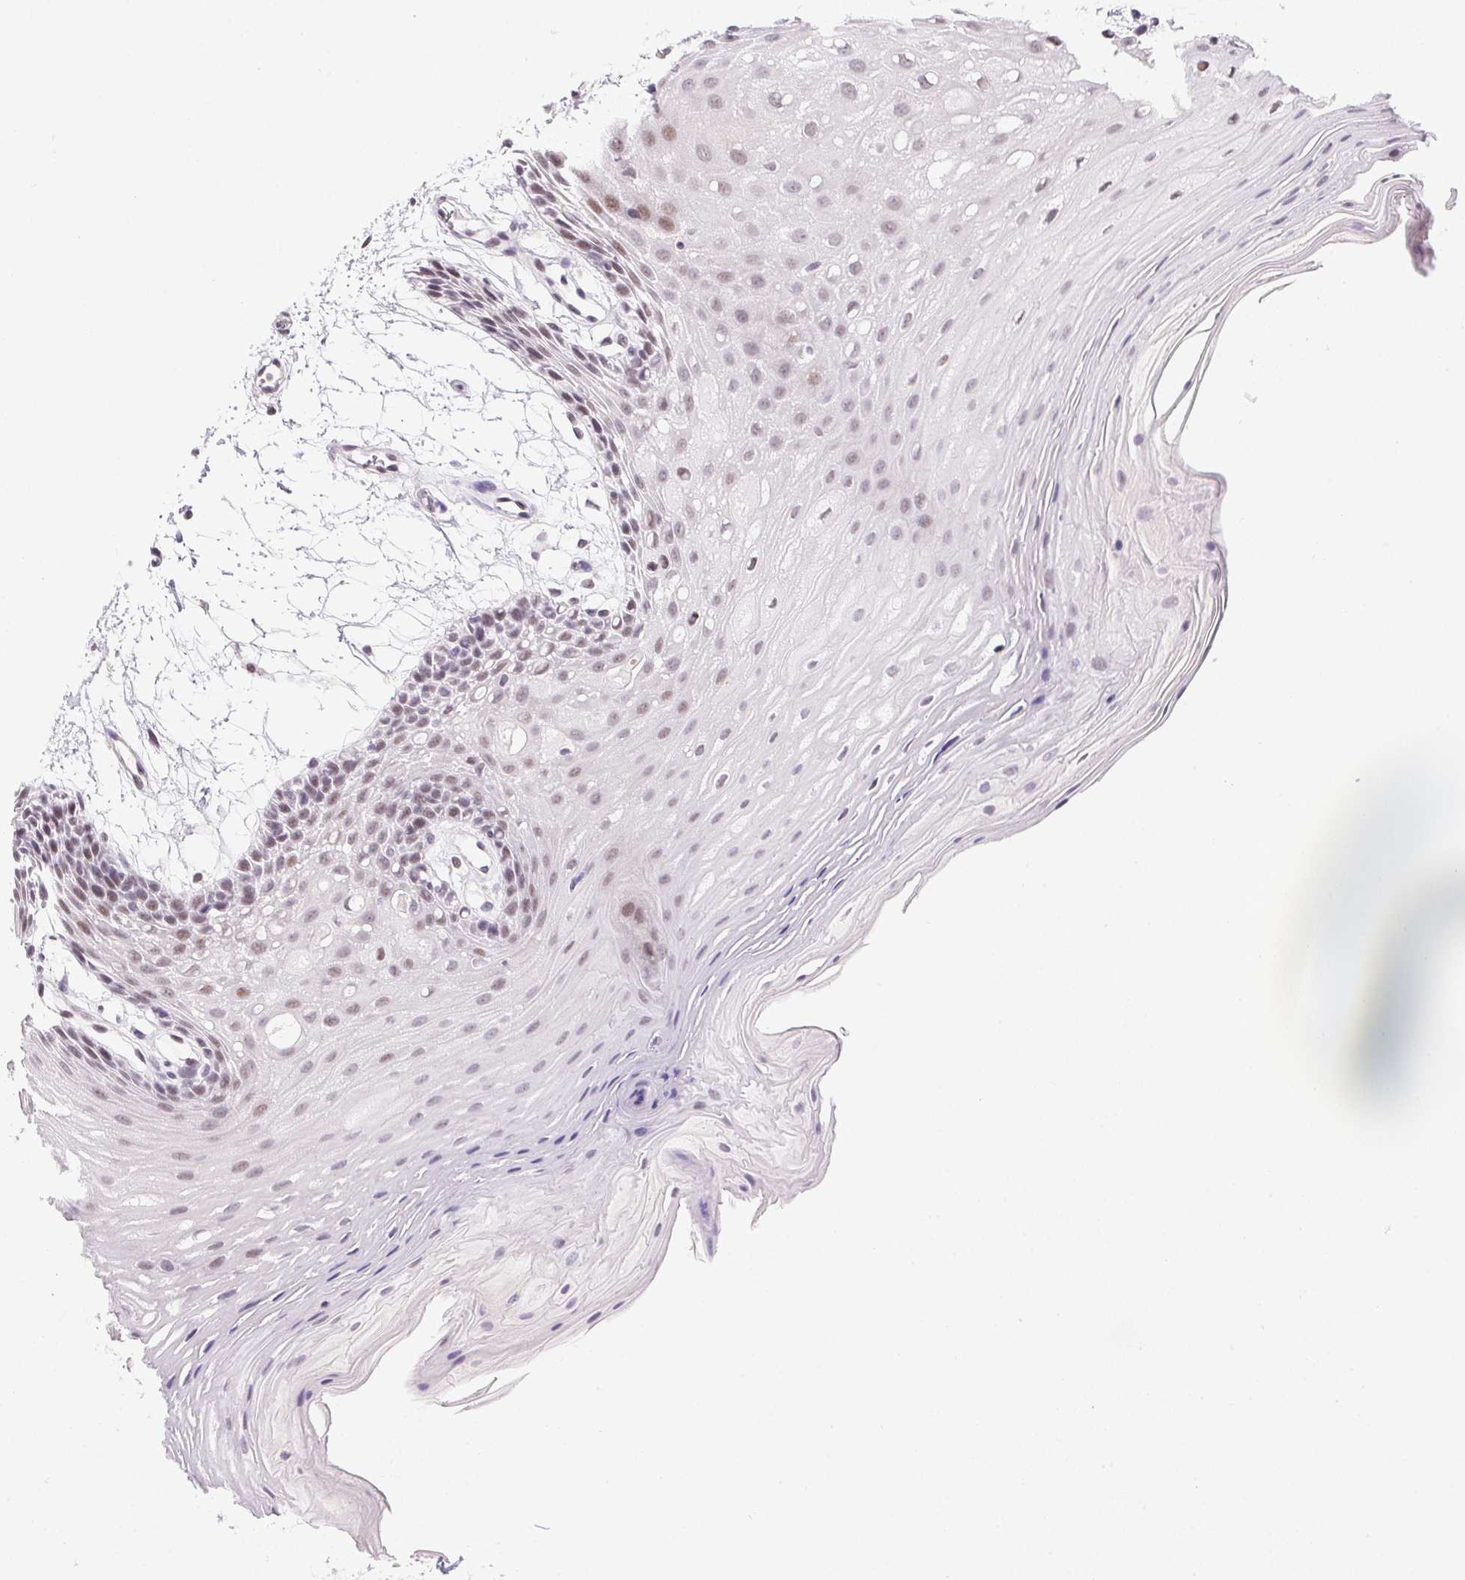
{"staining": {"intensity": "weak", "quantity": "<25%", "location": "nuclear"}, "tissue": "oral mucosa", "cell_type": "Squamous epithelial cells", "image_type": "normal", "snomed": [{"axis": "morphology", "description": "Normal tissue, NOS"}, {"axis": "morphology", "description": "Squamous cell carcinoma, NOS"}, {"axis": "topography", "description": "Oral tissue"}, {"axis": "topography", "description": "Tounge, NOS"}, {"axis": "topography", "description": "Head-Neck"}], "caption": "Immunohistochemistry (IHC) micrograph of normal human oral mucosa stained for a protein (brown), which displays no positivity in squamous epithelial cells.", "gene": "KDM4D", "patient": {"sex": "male", "age": 62}}